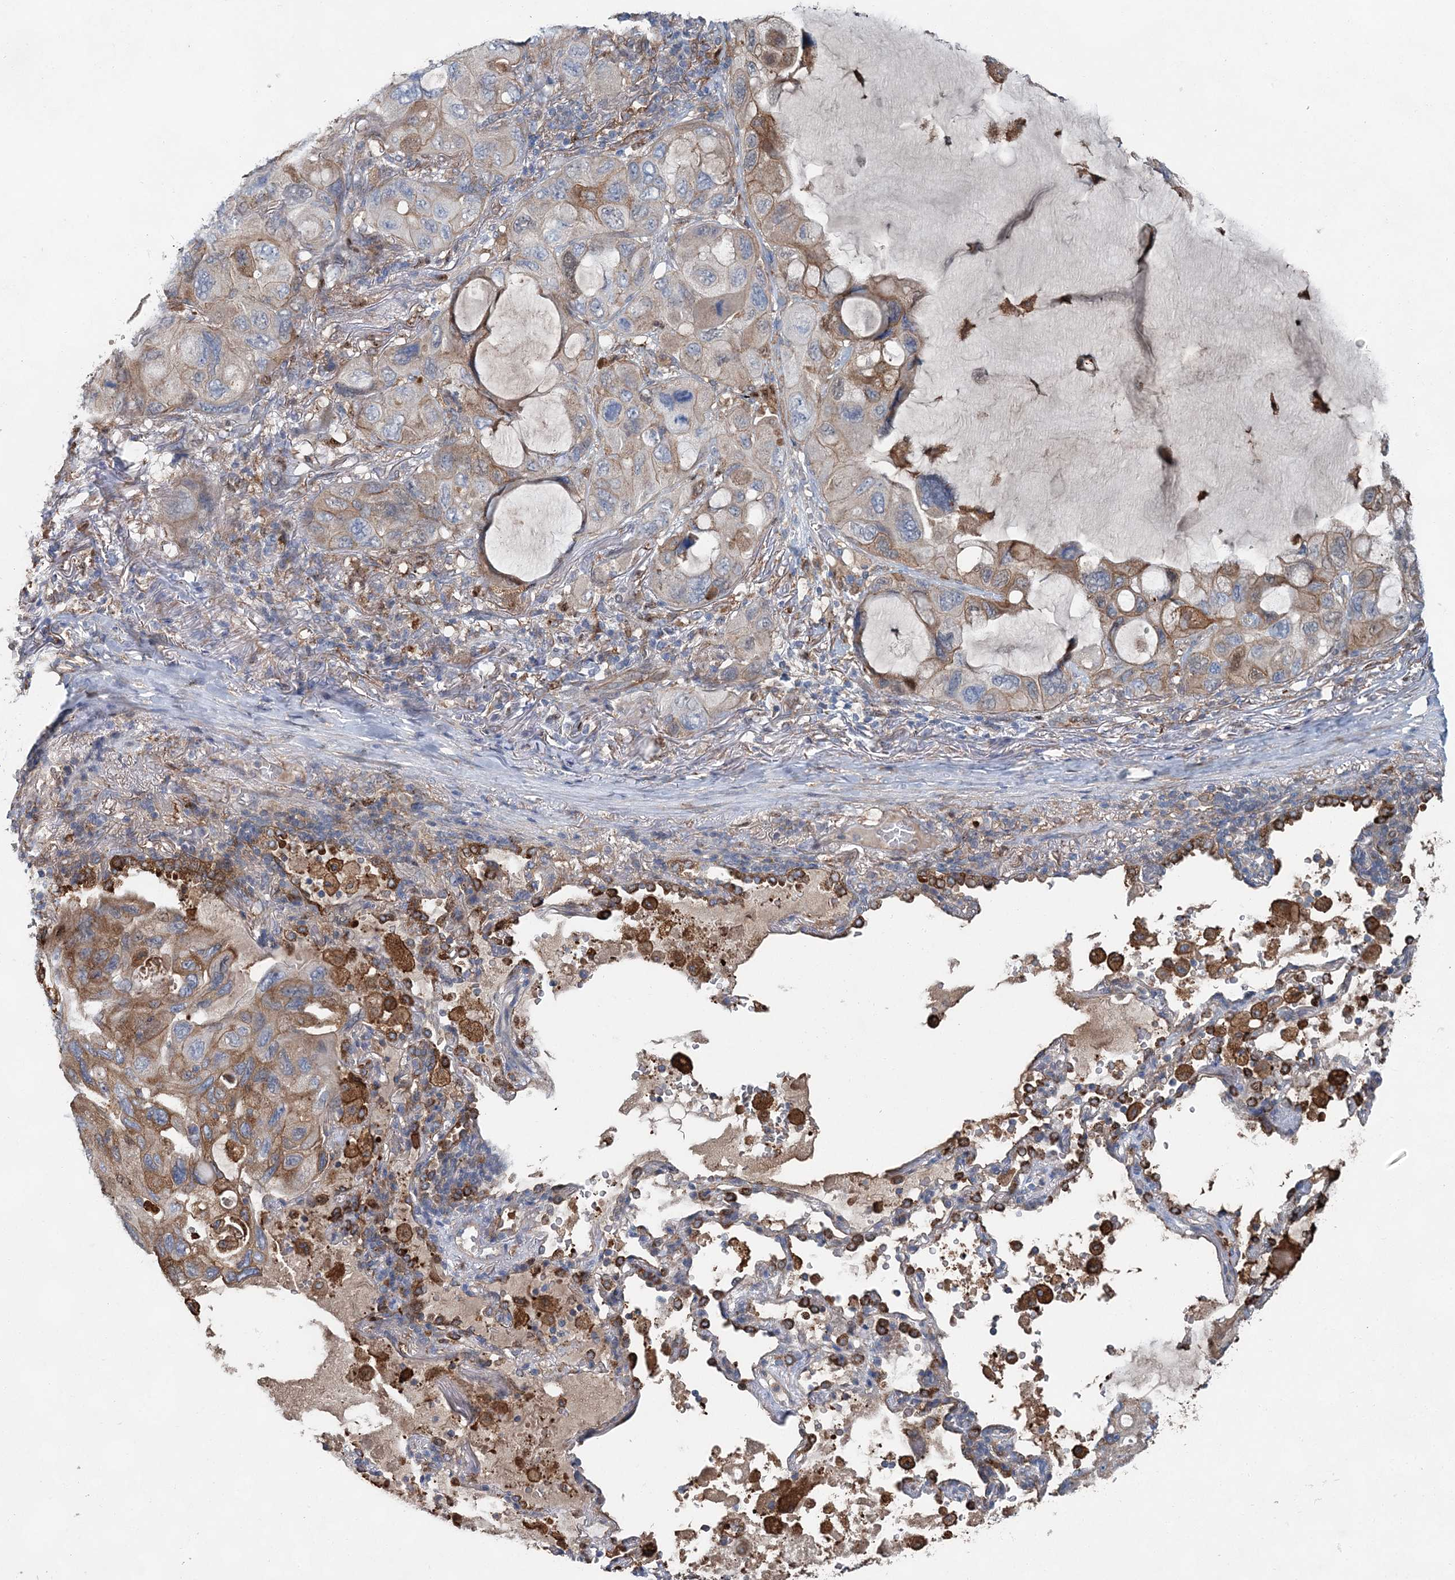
{"staining": {"intensity": "moderate", "quantity": ">75%", "location": "cytoplasmic/membranous"}, "tissue": "lung cancer", "cell_type": "Tumor cells", "image_type": "cancer", "snomed": [{"axis": "morphology", "description": "Squamous cell carcinoma, NOS"}, {"axis": "topography", "description": "Lung"}], "caption": "Lung cancer stained for a protein shows moderate cytoplasmic/membranous positivity in tumor cells. (DAB (3,3'-diaminobenzidine) IHC, brown staining for protein, blue staining for nuclei).", "gene": "SPOPL", "patient": {"sex": "female", "age": 73}}